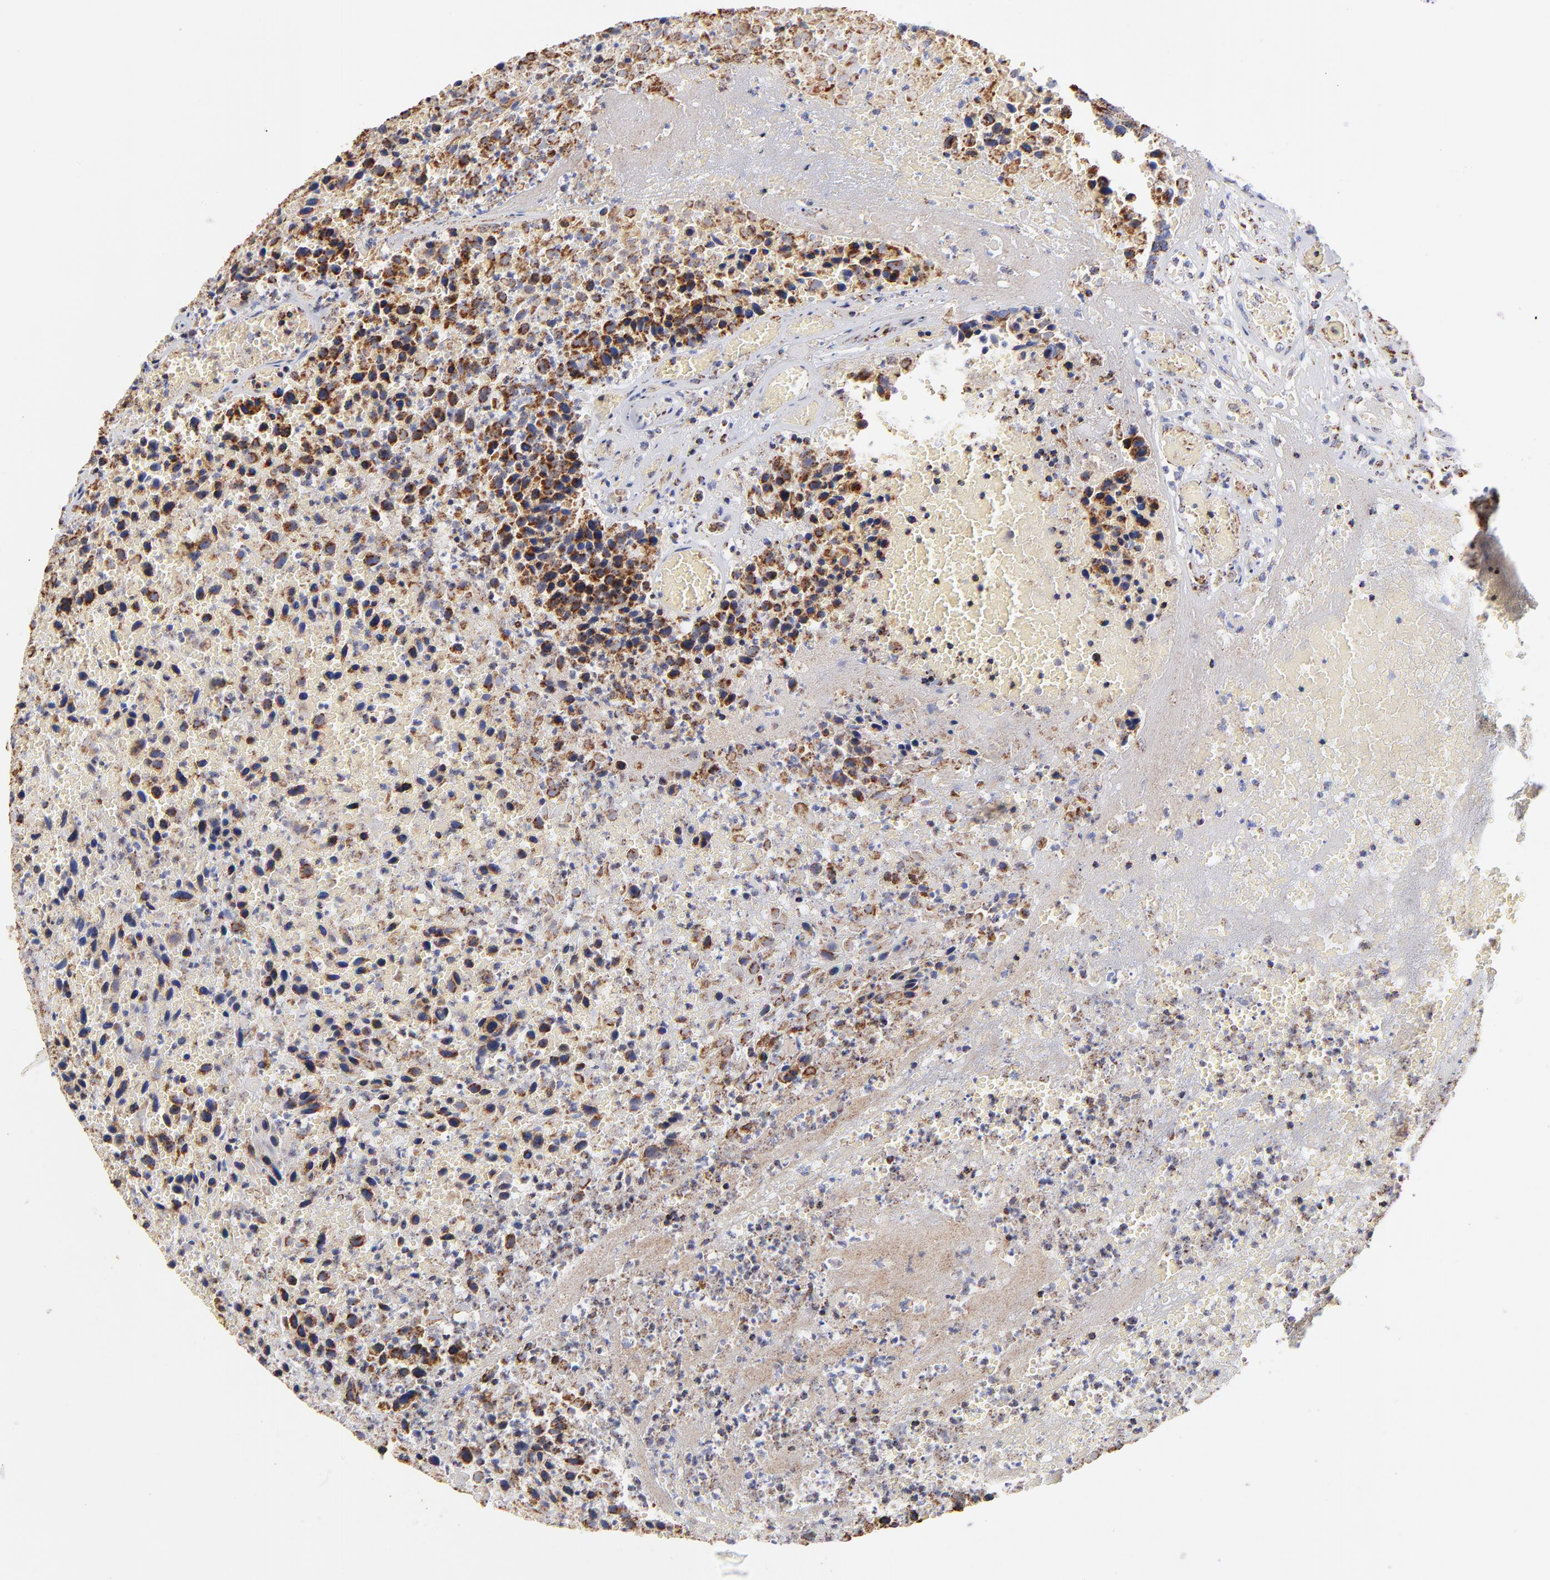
{"staining": {"intensity": "strong", "quantity": ">75%", "location": "cytoplasmic/membranous"}, "tissue": "urothelial cancer", "cell_type": "Tumor cells", "image_type": "cancer", "snomed": [{"axis": "morphology", "description": "Urothelial carcinoma, High grade"}, {"axis": "topography", "description": "Urinary bladder"}], "caption": "Urothelial cancer stained with a protein marker shows strong staining in tumor cells.", "gene": "PHB1", "patient": {"sex": "male", "age": 66}}